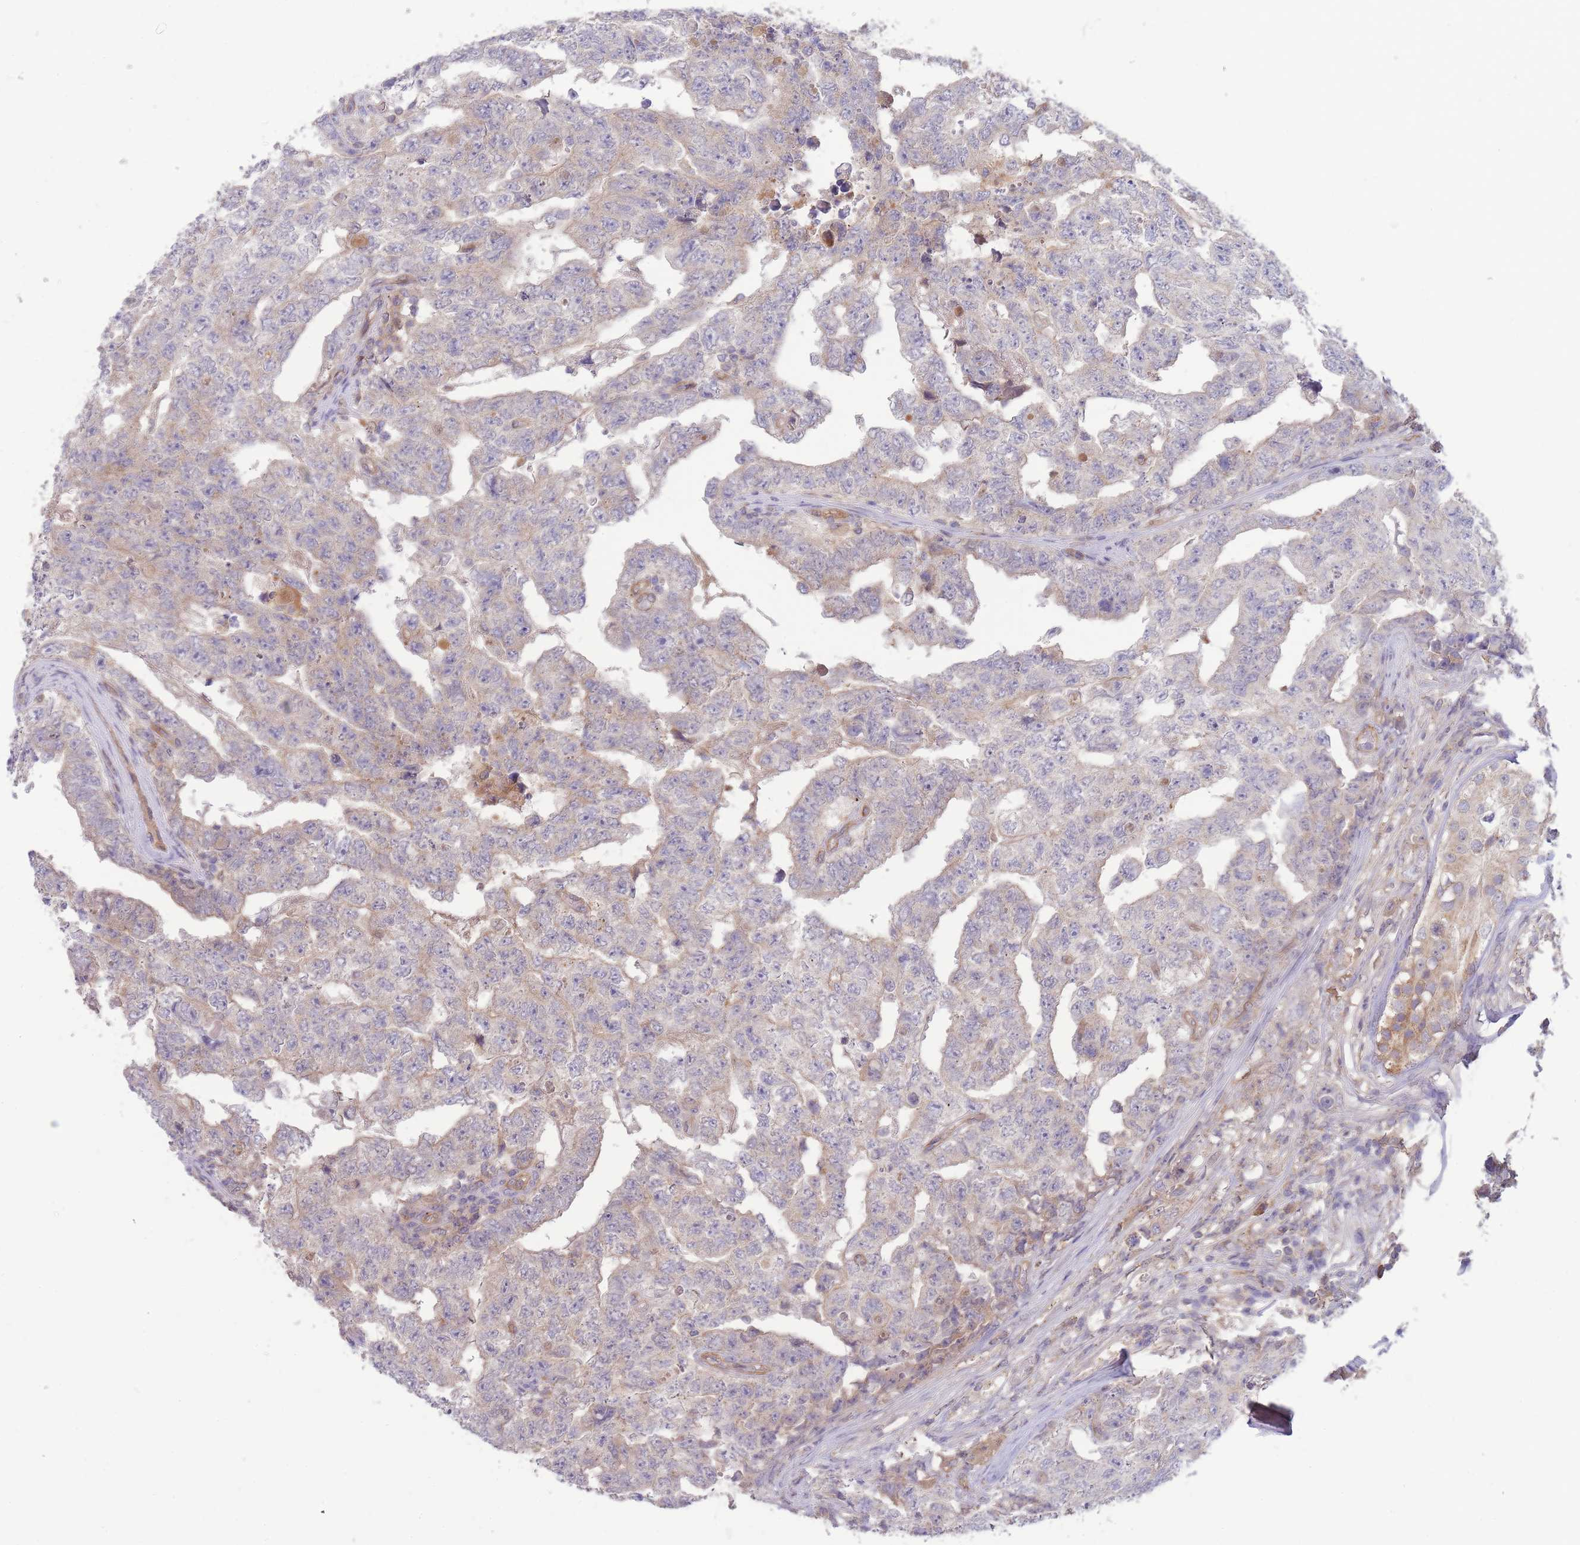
{"staining": {"intensity": "negative", "quantity": "none", "location": "none"}, "tissue": "testis cancer", "cell_type": "Tumor cells", "image_type": "cancer", "snomed": [{"axis": "morphology", "description": "Carcinoma, Embryonal, NOS"}, {"axis": "topography", "description": "Testis"}], "caption": "Immunohistochemical staining of testis cancer displays no significant staining in tumor cells. The staining was performed using DAB (3,3'-diaminobenzidine) to visualize the protein expression in brown, while the nuclei were stained in blue with hematoxylin (Magnification: 20x).", "gene": "NDUFAF5", "patient": {"sex": "male", "age": 25}}